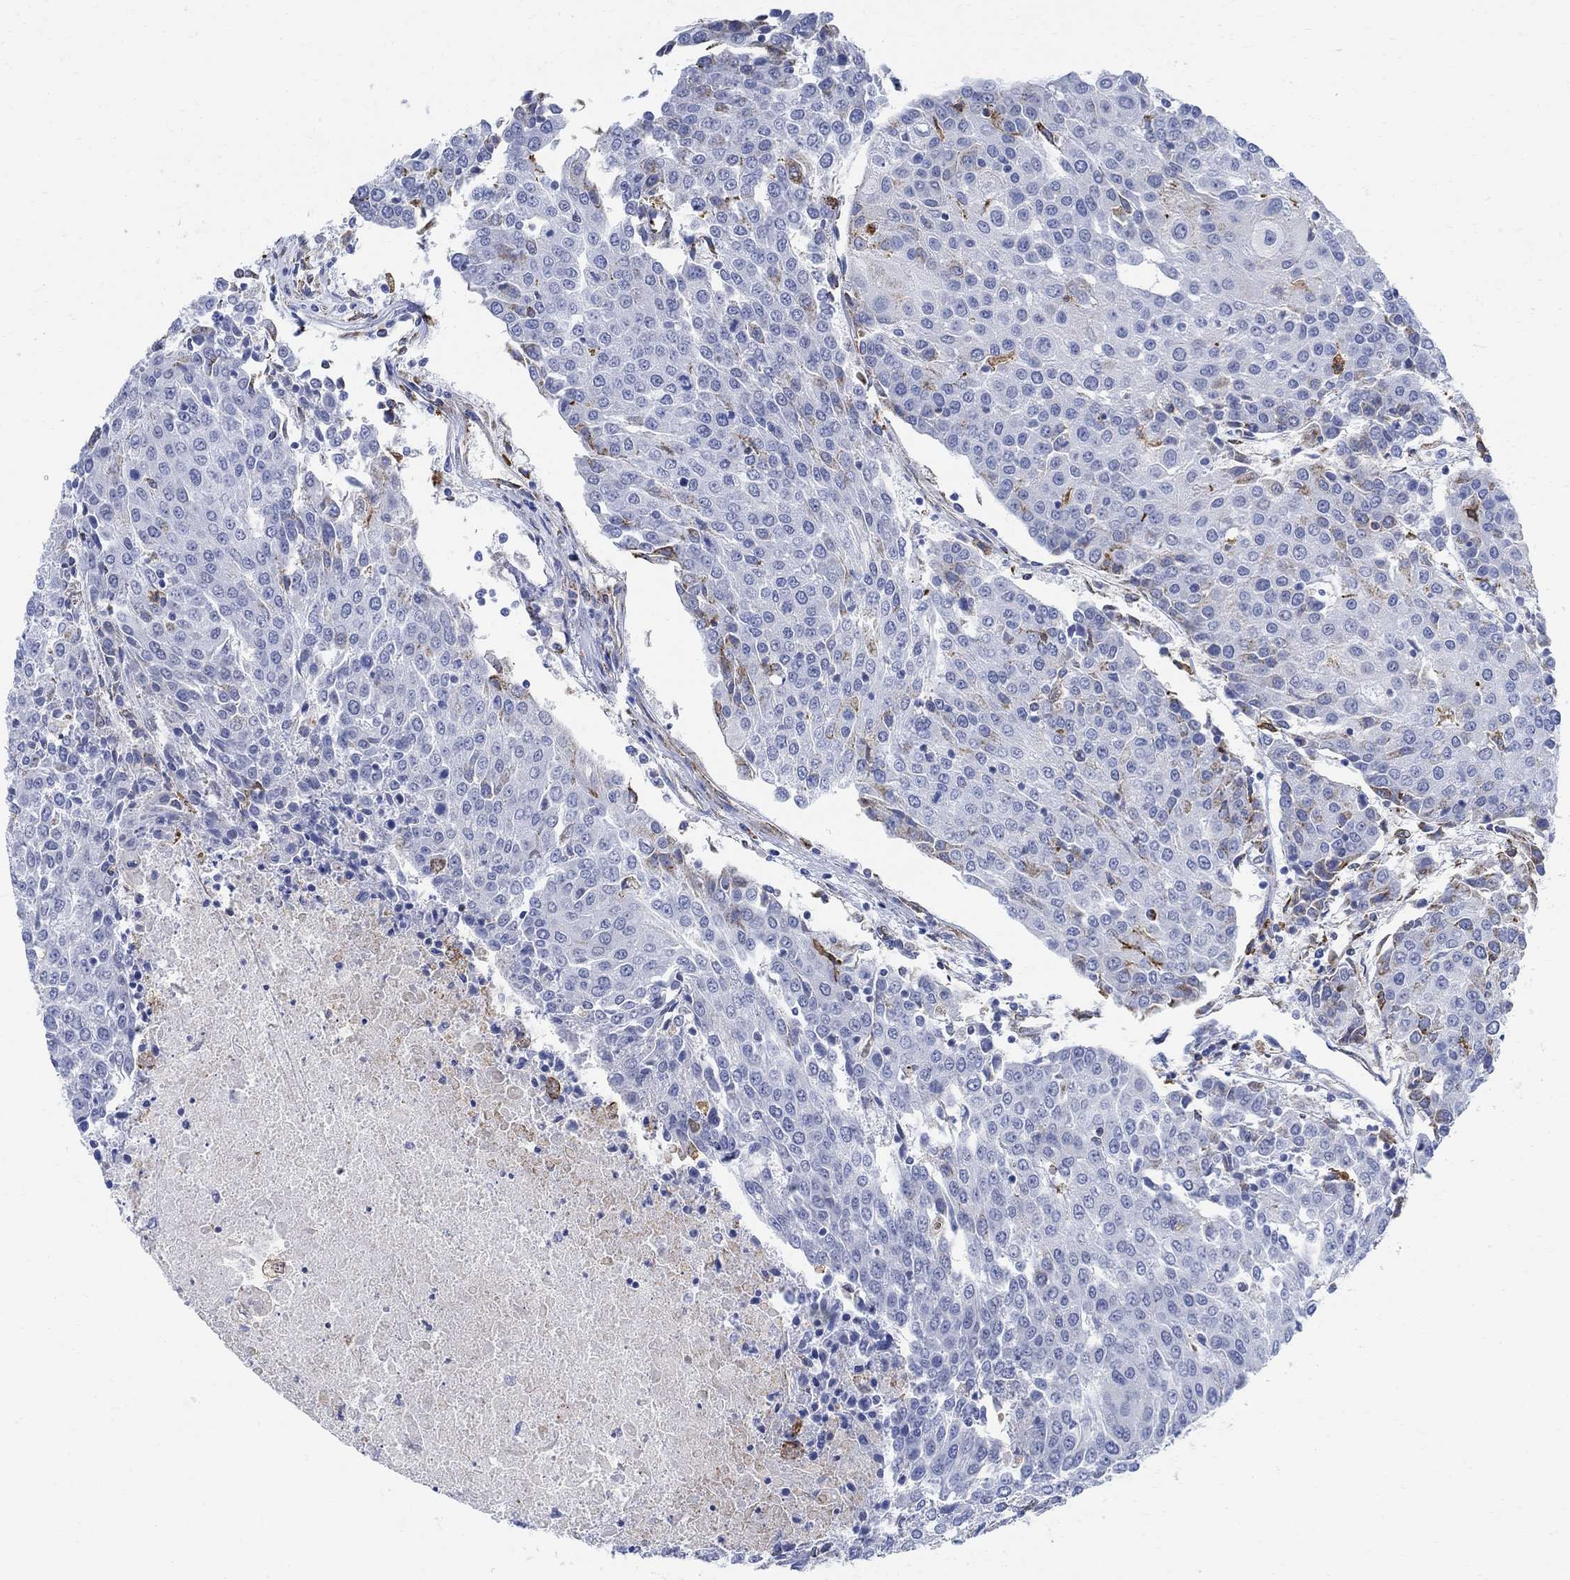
{"staining": {"intensity": "strong", "quantity": "<25%", "location": "cytoplasmic/membranous"}, "tissue": "urothelial cancer", "cell_type": "Tumor cells", "image_type": "cancer", "snomed": [{"axis": "morphology", "description": "Urothelial carcinoma, High grade"}, {"axis": "topography", "description": "Urinary bladder"}], "caption": "The image shows staining of urothelial carcinoma (high-grade), revealing strong cytoplasmic/membranous protein expression (brown color) within tumor cells.", "gene": "PHF21B", "patient": {"sex": "female", "age": 85}}